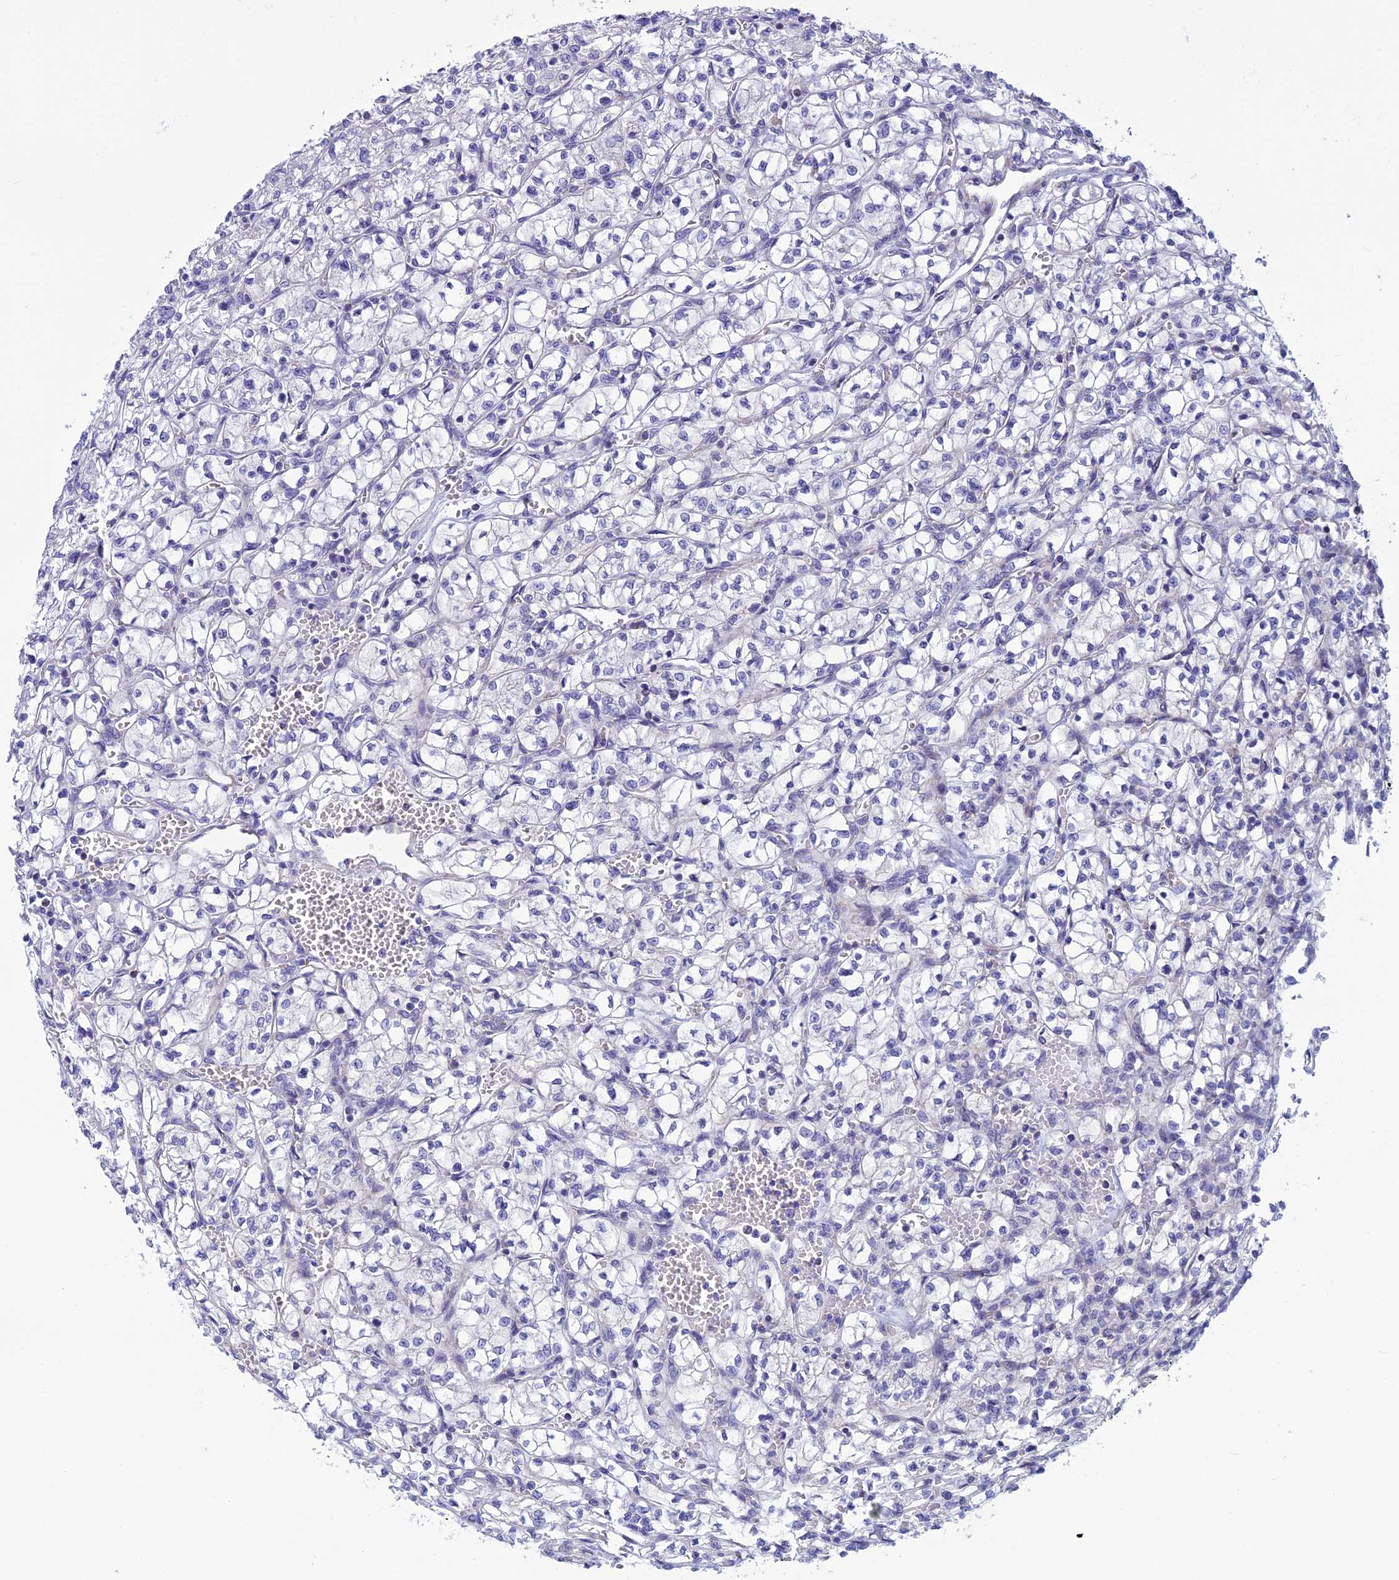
{"staining": {"intensity": "negative", "quantity": "none", "location": "none"}, "tissue": "renal cancer", "cell_type": "Tumor cells", "image_type": "cancer", "snomed": [{"axis": "morphology", "description": "Adenocarcinoma, NOS"}, {"axis": "topography", "description": "Kidney"}], "caption": "Protein analysis of renal adenocarcinoma shows no significant expression in tumor cells.", "gene": "POMGNT1", "patient": {"sex": "female", "age": 64}}